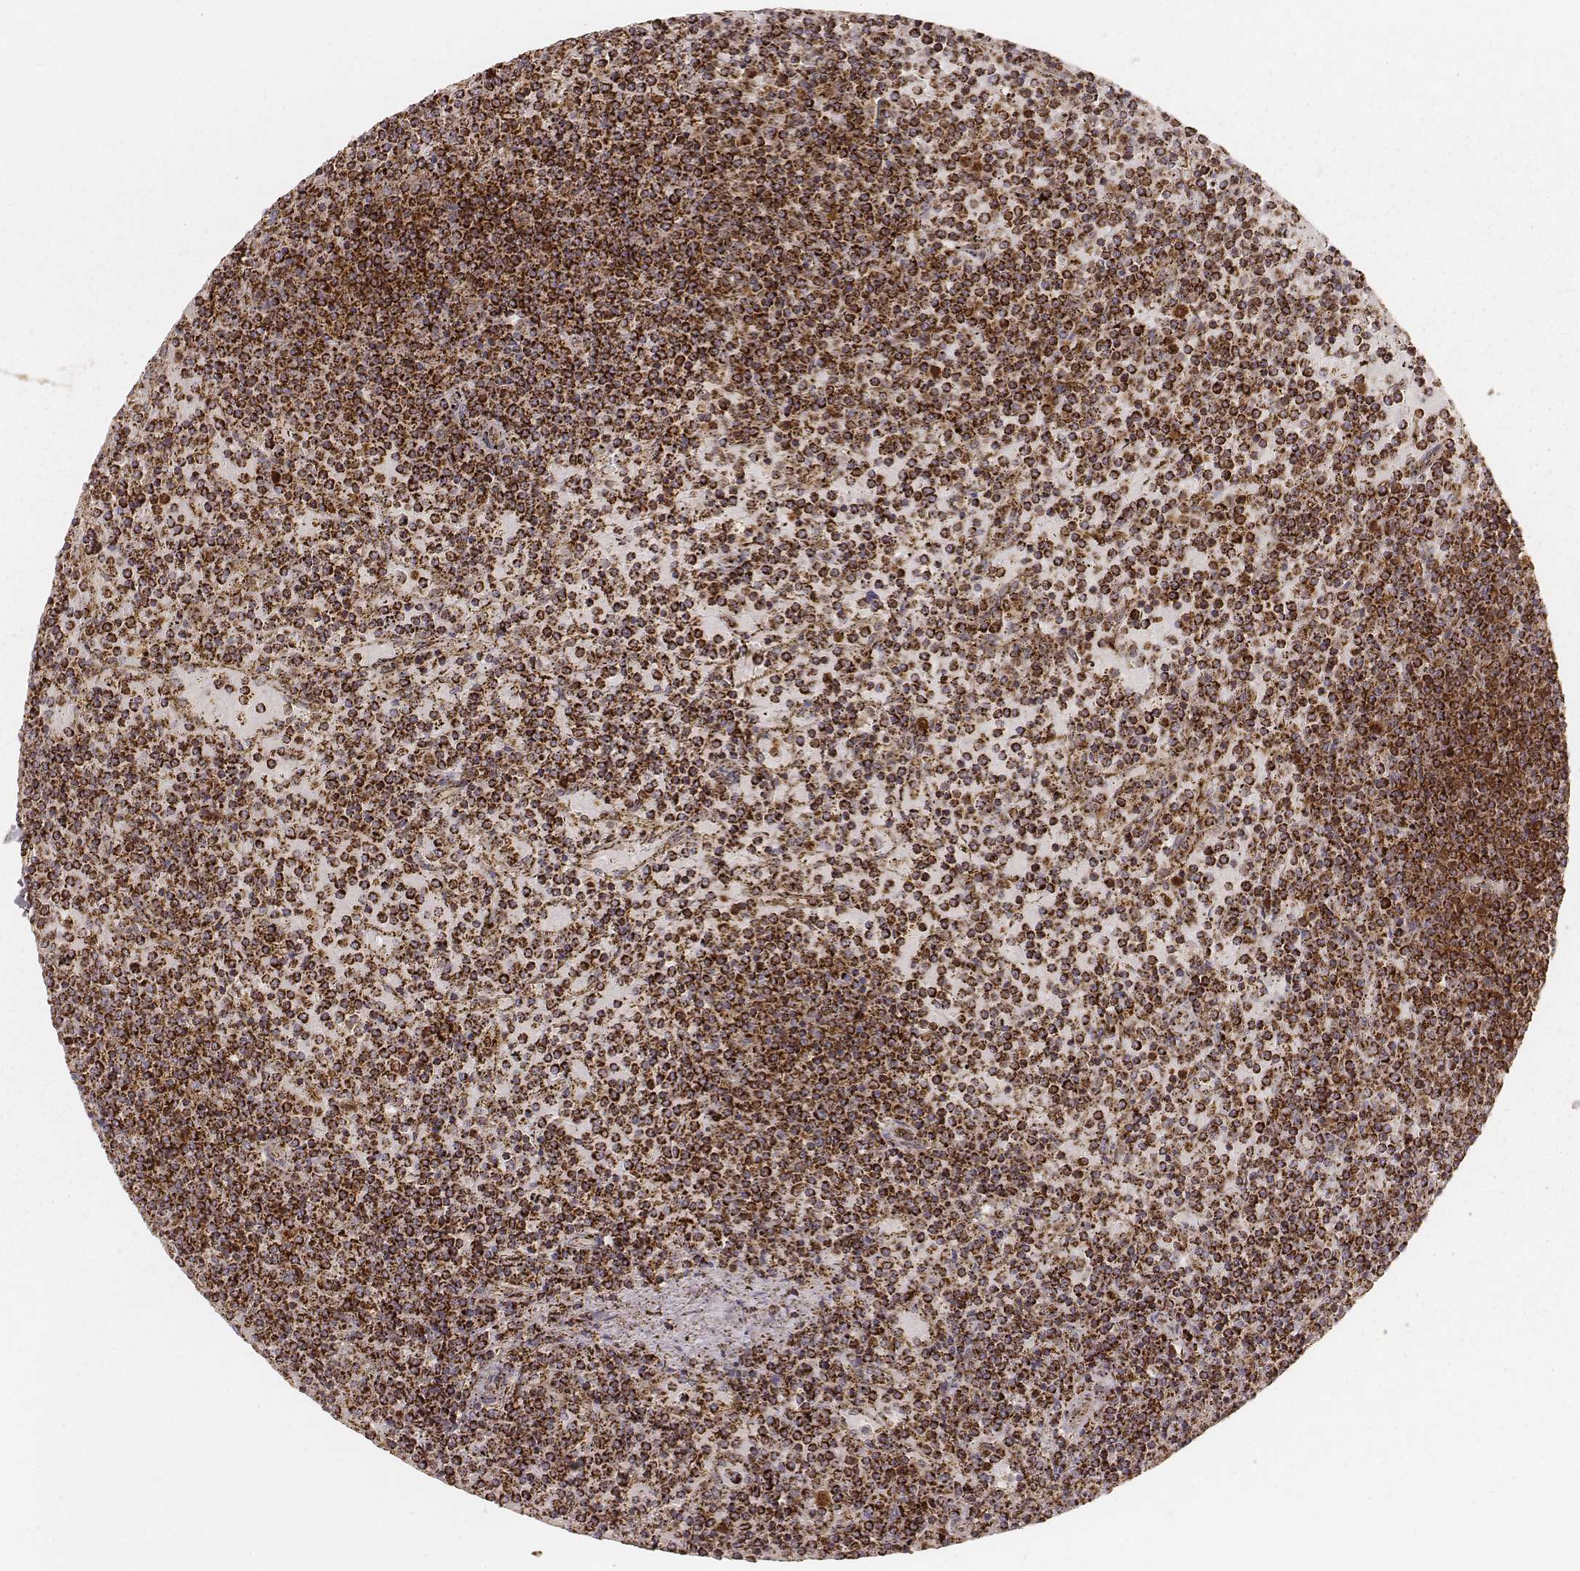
{"staining": {"intensity": "strong", "quantity": ">75%", "location": "cytoplasmic/membranous"}, "tissue": "lymphoma", "cell_type": "Tumor cells", "image_type": "cancer", "snomed": [{"axis": "morphology", "description": "Malignant lymphoma, non-Hodgkin's type, Low grade"}, {"axis": "topography", "description": "Spleen"}], "caption": "This image demonstrates immunohistochemistry (IHC) staining of human lymphoma, with high strong cytoplasmic/membranous staining in about >75% of tumor cells.", "gene": "CS", "patient": {"sex": "female", "age": 77}}